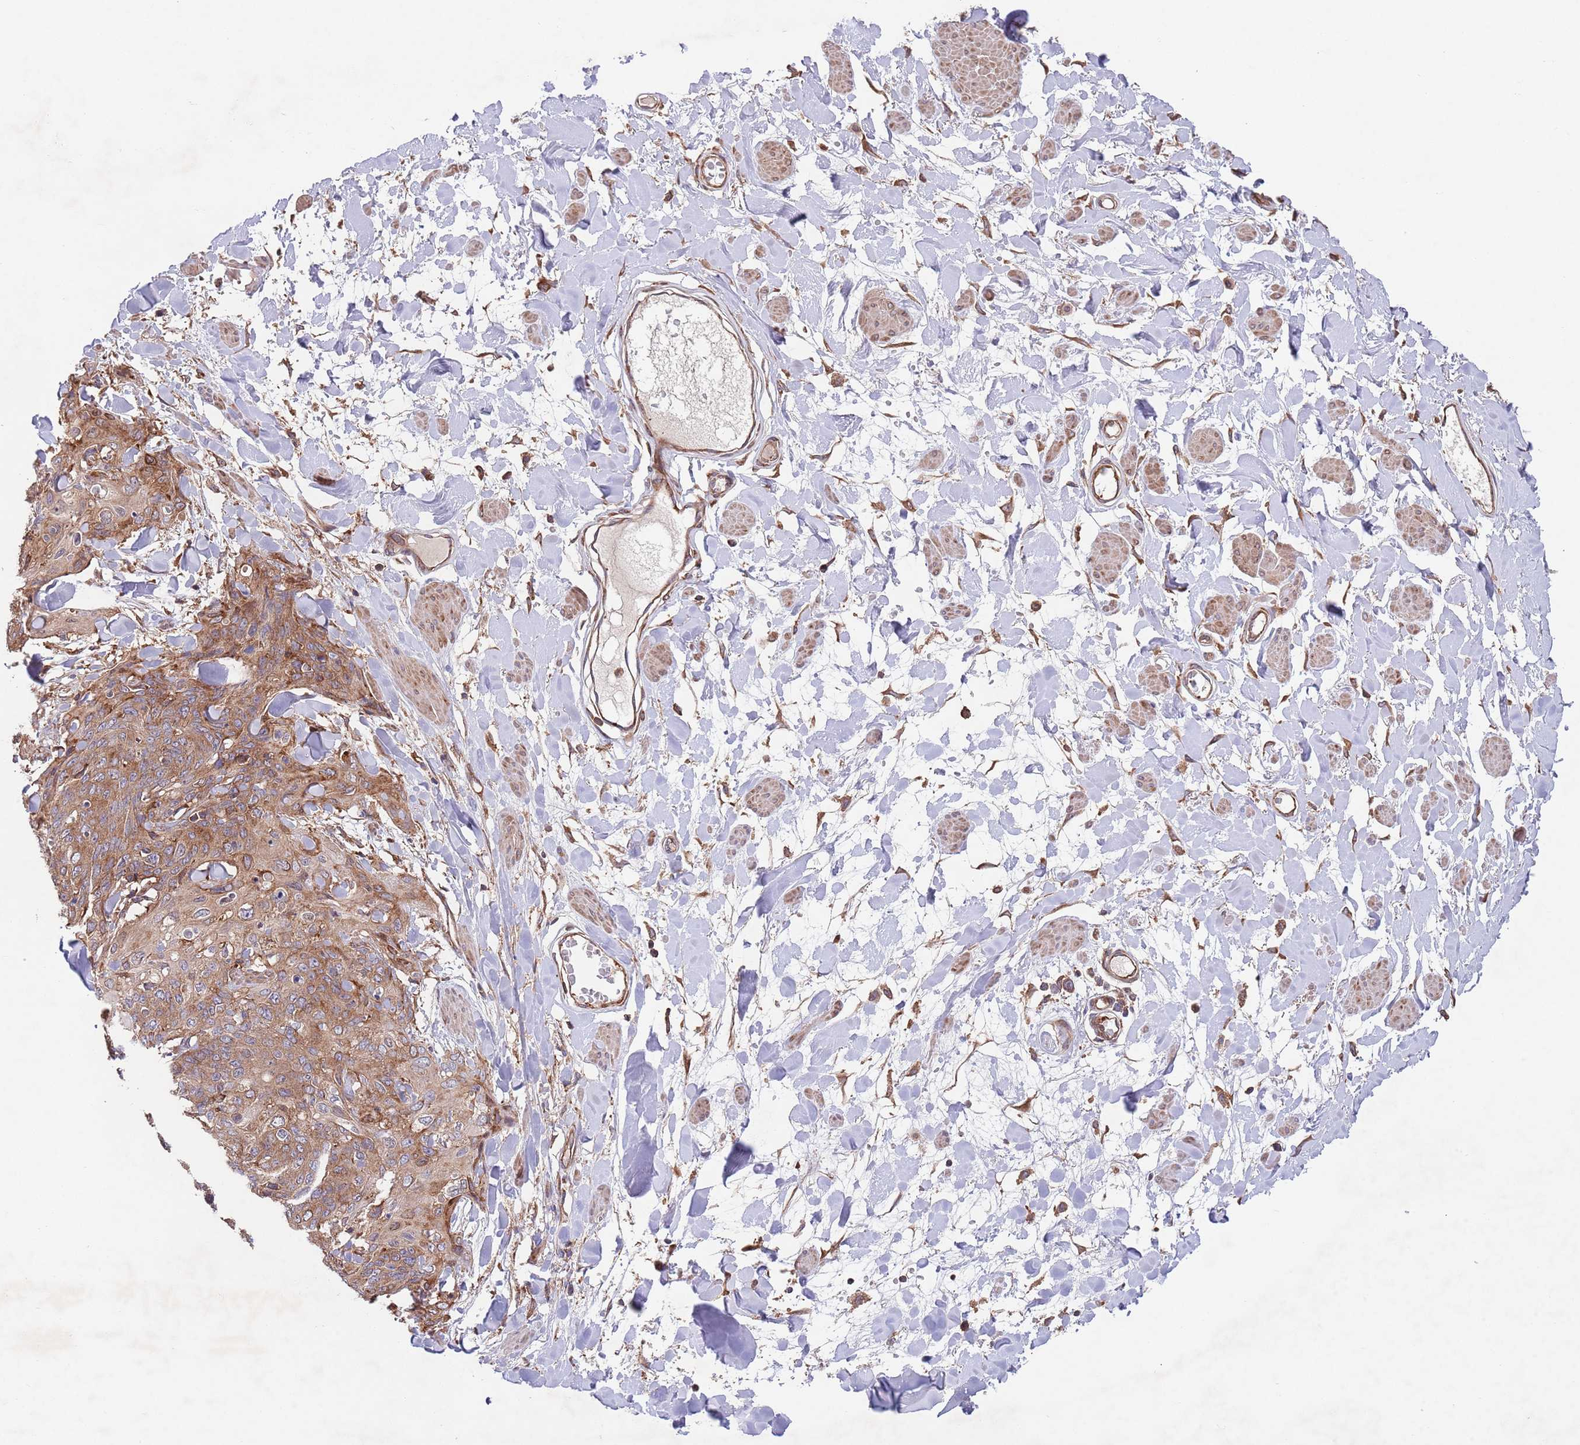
{"staining": {"intensity": "moderate", "quantity": ">75%", "location": "cytoplasmic/membranous"}, "tissue": "skin cancer", "cell_type": "Tumor cells", "image_type": "cancer", "snomed": [{"axis": "morphology", "description": "Squamous cell carcinoma, NOS"}, {"axis": "topography", "description": "Skin"}, {"axis": "topography", "description": "Vulva"}], "caption": "Protein expression analysis of human skin cancer reveals moderate cytoplasmic/membranous expression in about >75% of tumor cells. (Stains: DAB (3,3'-diaminobenzidine) in brown, nuclei in blue, Microscopy: brightfield microscopy at high magnification).", "gene": "RNF19B", "patient": {"sex": "female", "age": 85}}